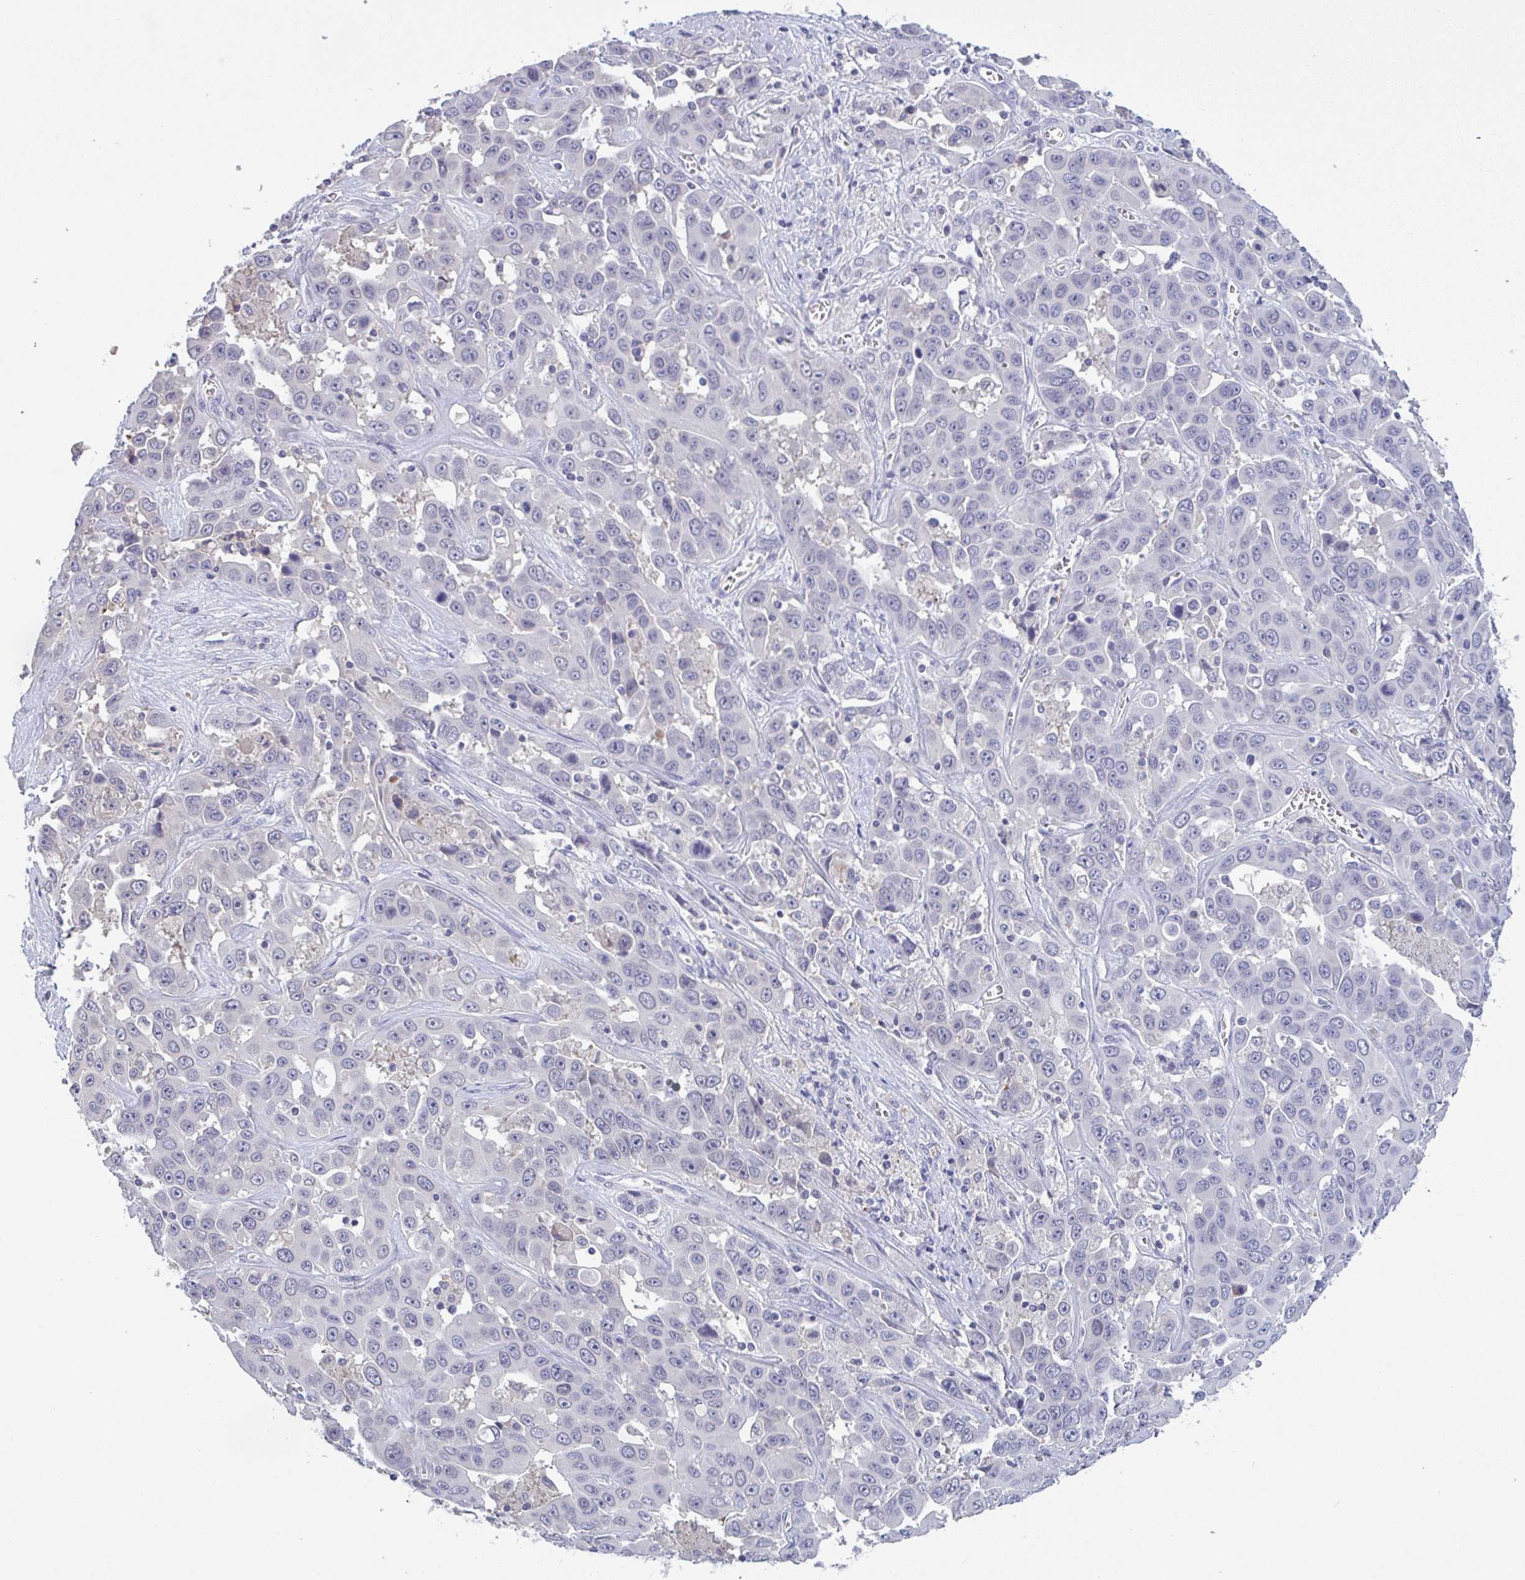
{"staining": {"intensity": "negative", "quantity": "none", "location": "none"}, "tissue": "liver cancer", "cell_type": "Tumor cells", "image_type": "cancer", "snomed": [{"axis": "morphology", "description": "Cholangiocarcinoma"}, {"axis": "topography", "description": "Liver"}], "caption": "This is an immunohistochemistry image of liver cholangiocarcinoma. There is no staining in tumor cells.", "gene": "SERPINB13", "patient": {"sex": "female", "age": 52}}